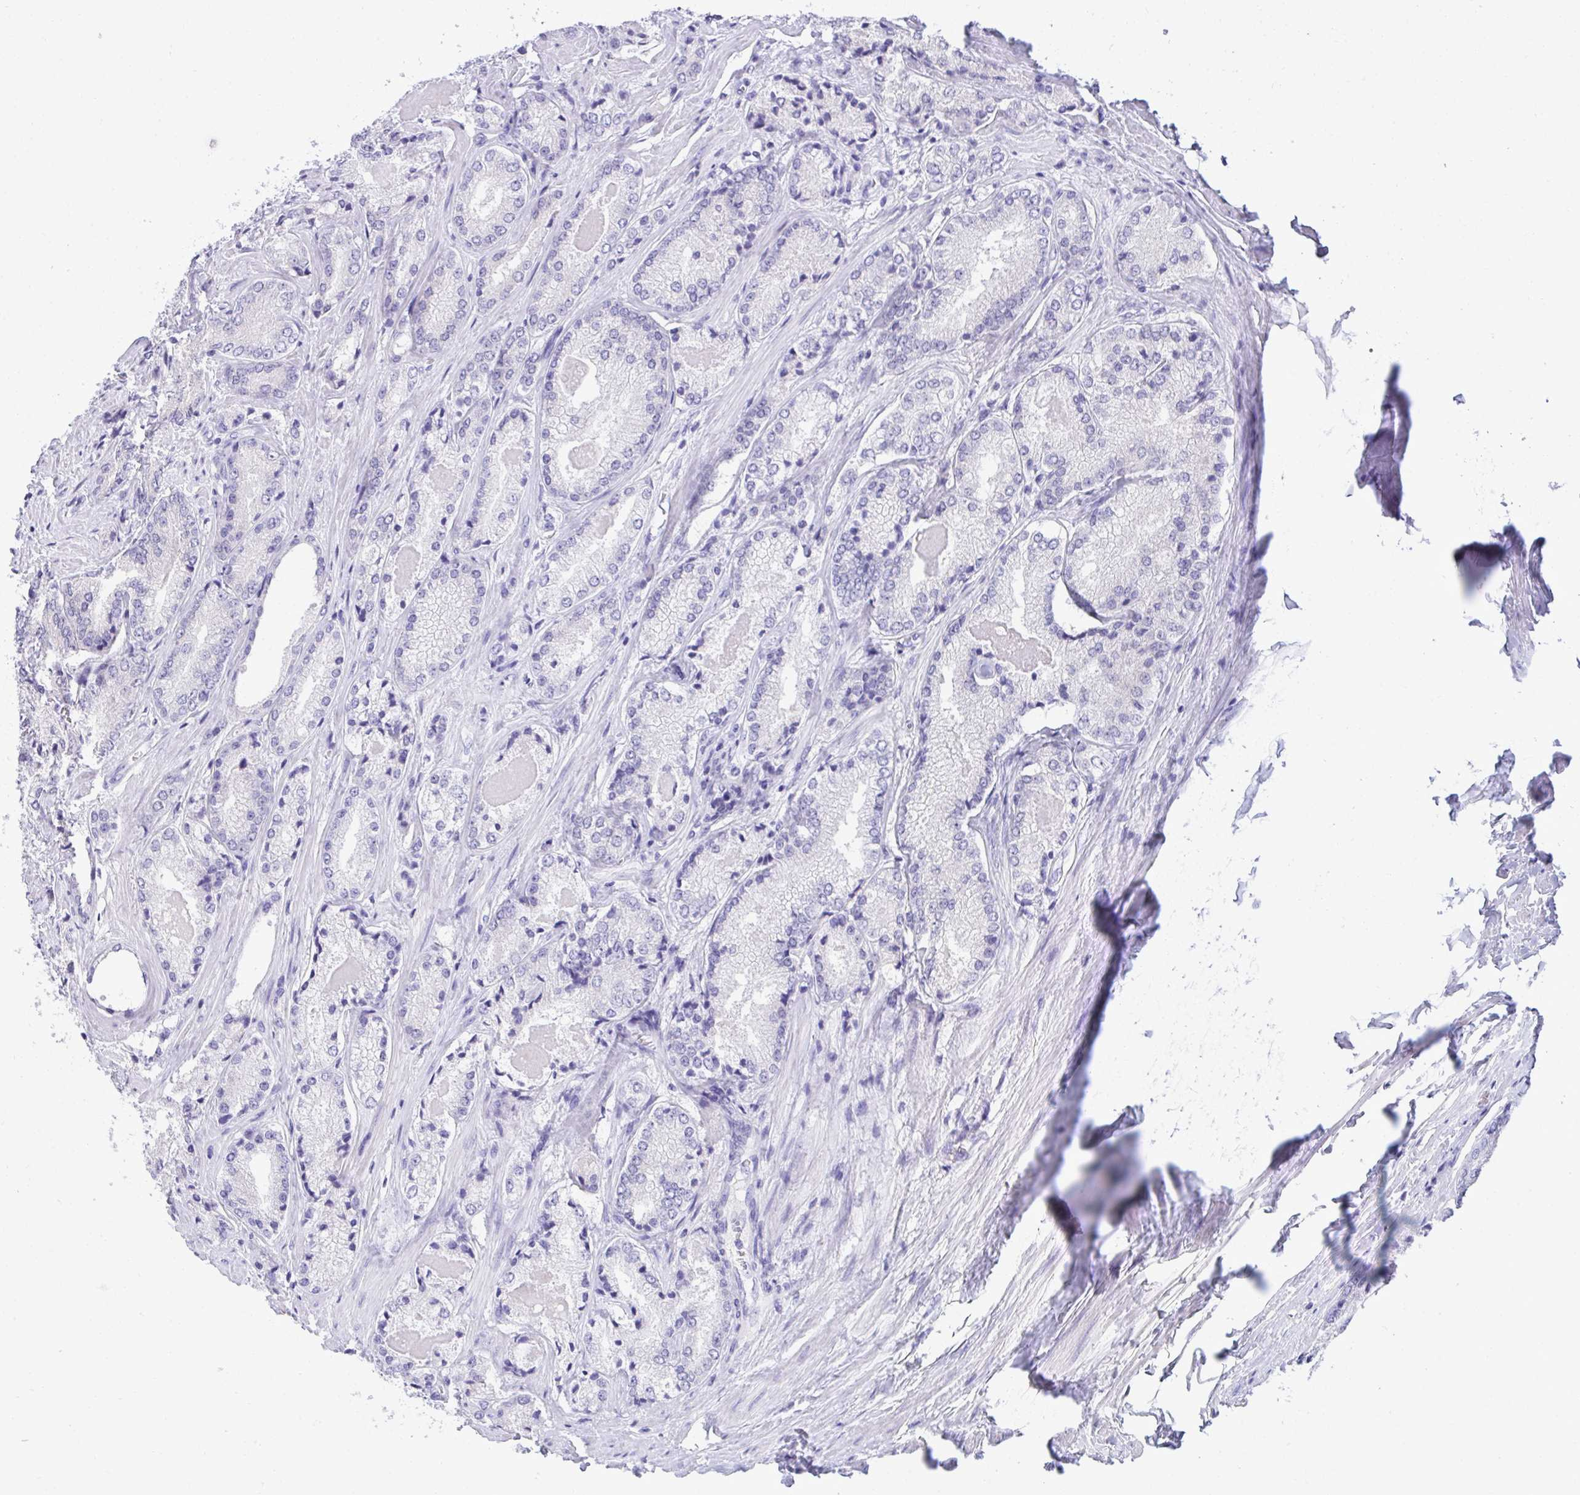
{"staining": {"intensity": "negative", "quantity": "none", "location": "none"}, "tissue": "prostate cancer", "cell_type": "Tumor cells", "image_type": "cancer", "snomed": [{"axis": "morphology", "description": "Adenocarcinoma, NOS"}, {"axis": "morphology", "description": "Adenocarcinoma, Low grade"}, {"axis": "topography", "description": "Prostate"}], "caption": "A high-resolution histopathology image shows IHC staining of adenocarcinoma (low-grade) (prostate), which exhibits no significant expression in tumor cells.", "gene": "PGM2L1", "patient": {"sex": "male", "age": 68}}